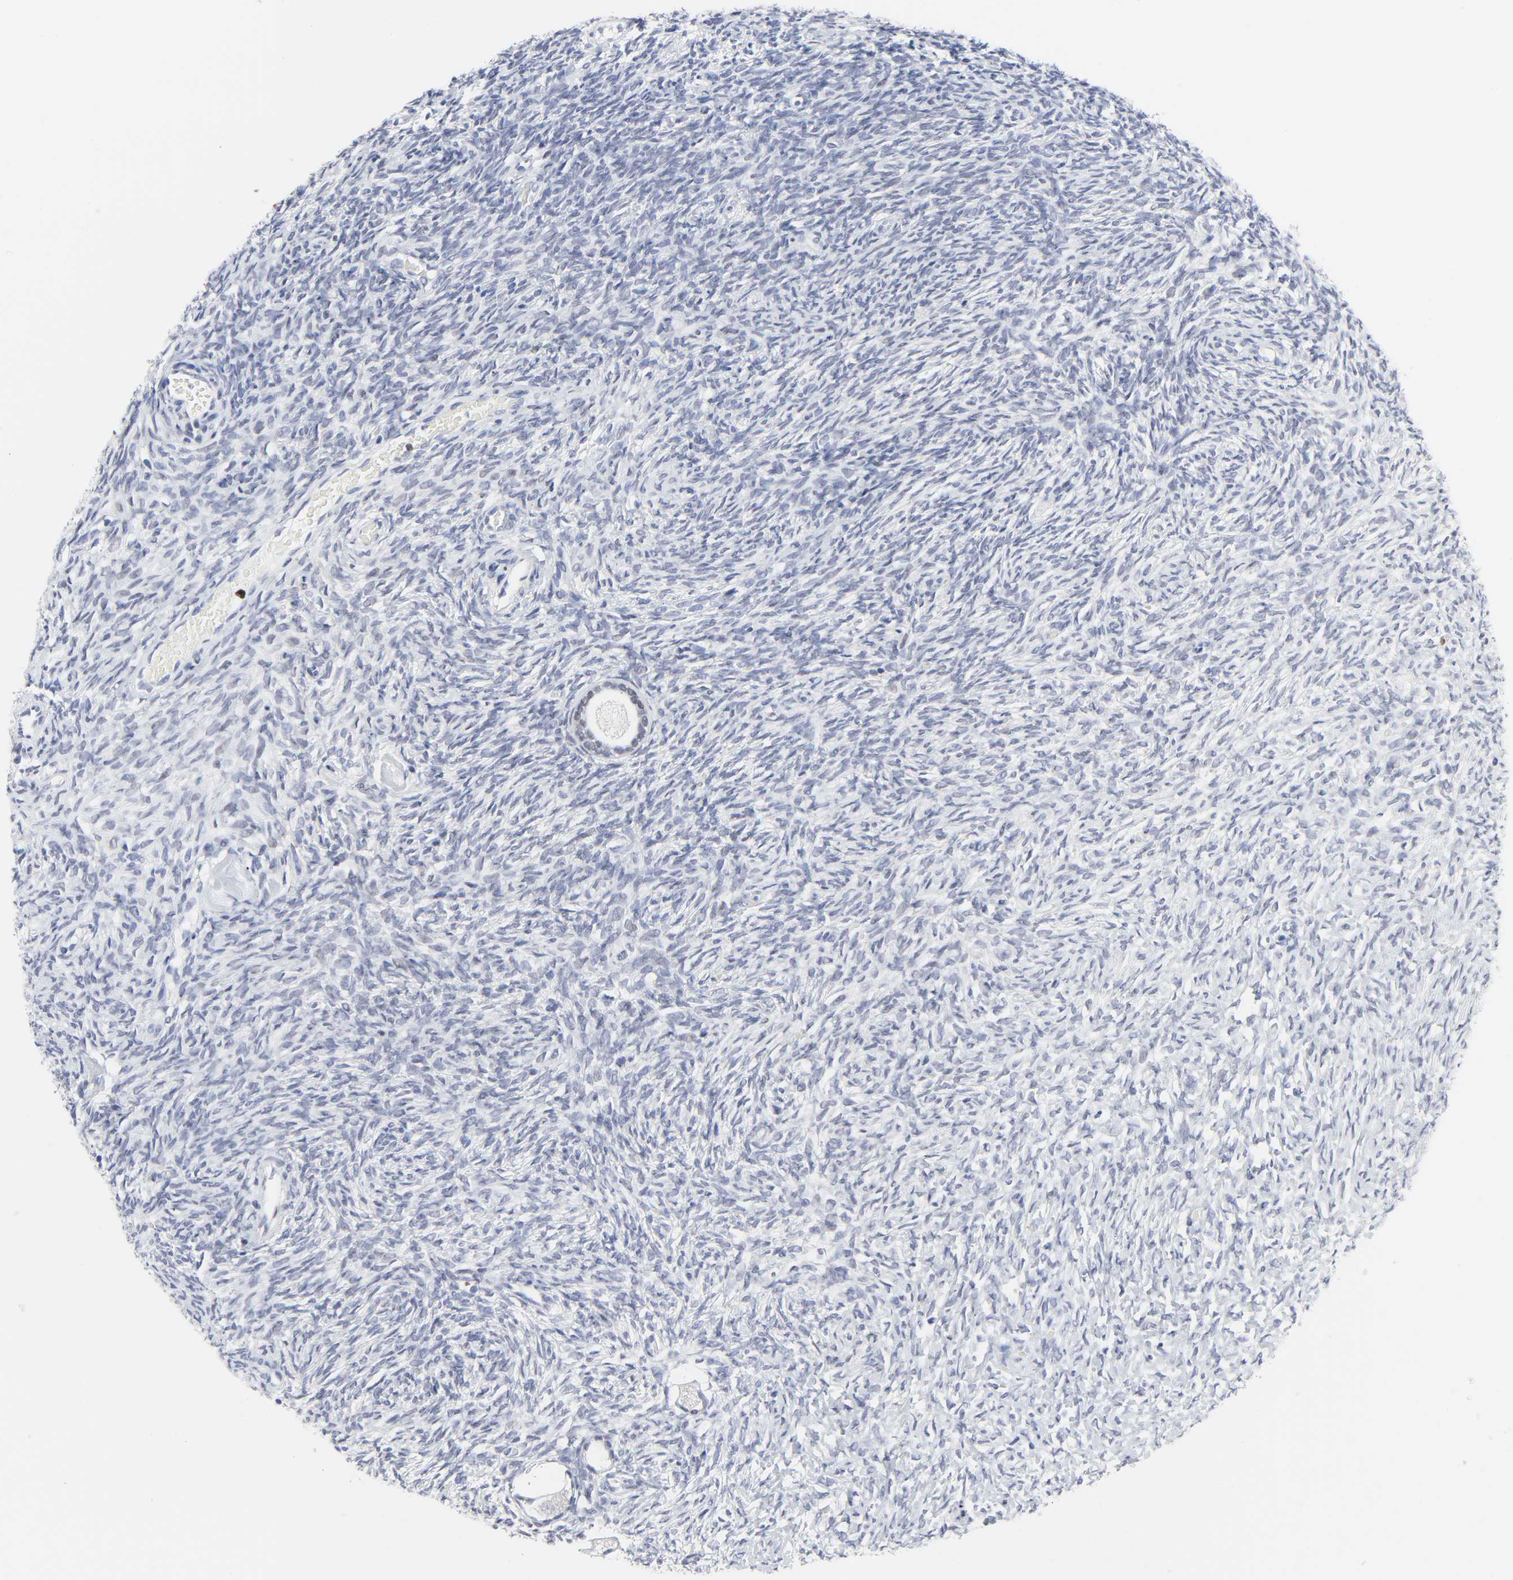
{"staining": {"intensity": "negative", "quantity": "none", "location": "none"}, "tissue": "ovary", "cell_type": "Follicle cells", "image_type": "normal", "snomed": [{"axis": "morphology", "description": "Normal tissue, NOS"}, {"axis": "topography", "description": "Ovary"}], "caption": "IHC histopathology image of normal ovary: ovary stained with DAB (3,3'-diaminobenzidine) shows no significant protein staining in follicle cells.", "gene": "ZNF589", "patient": {"sex": "female", "age": 35}}